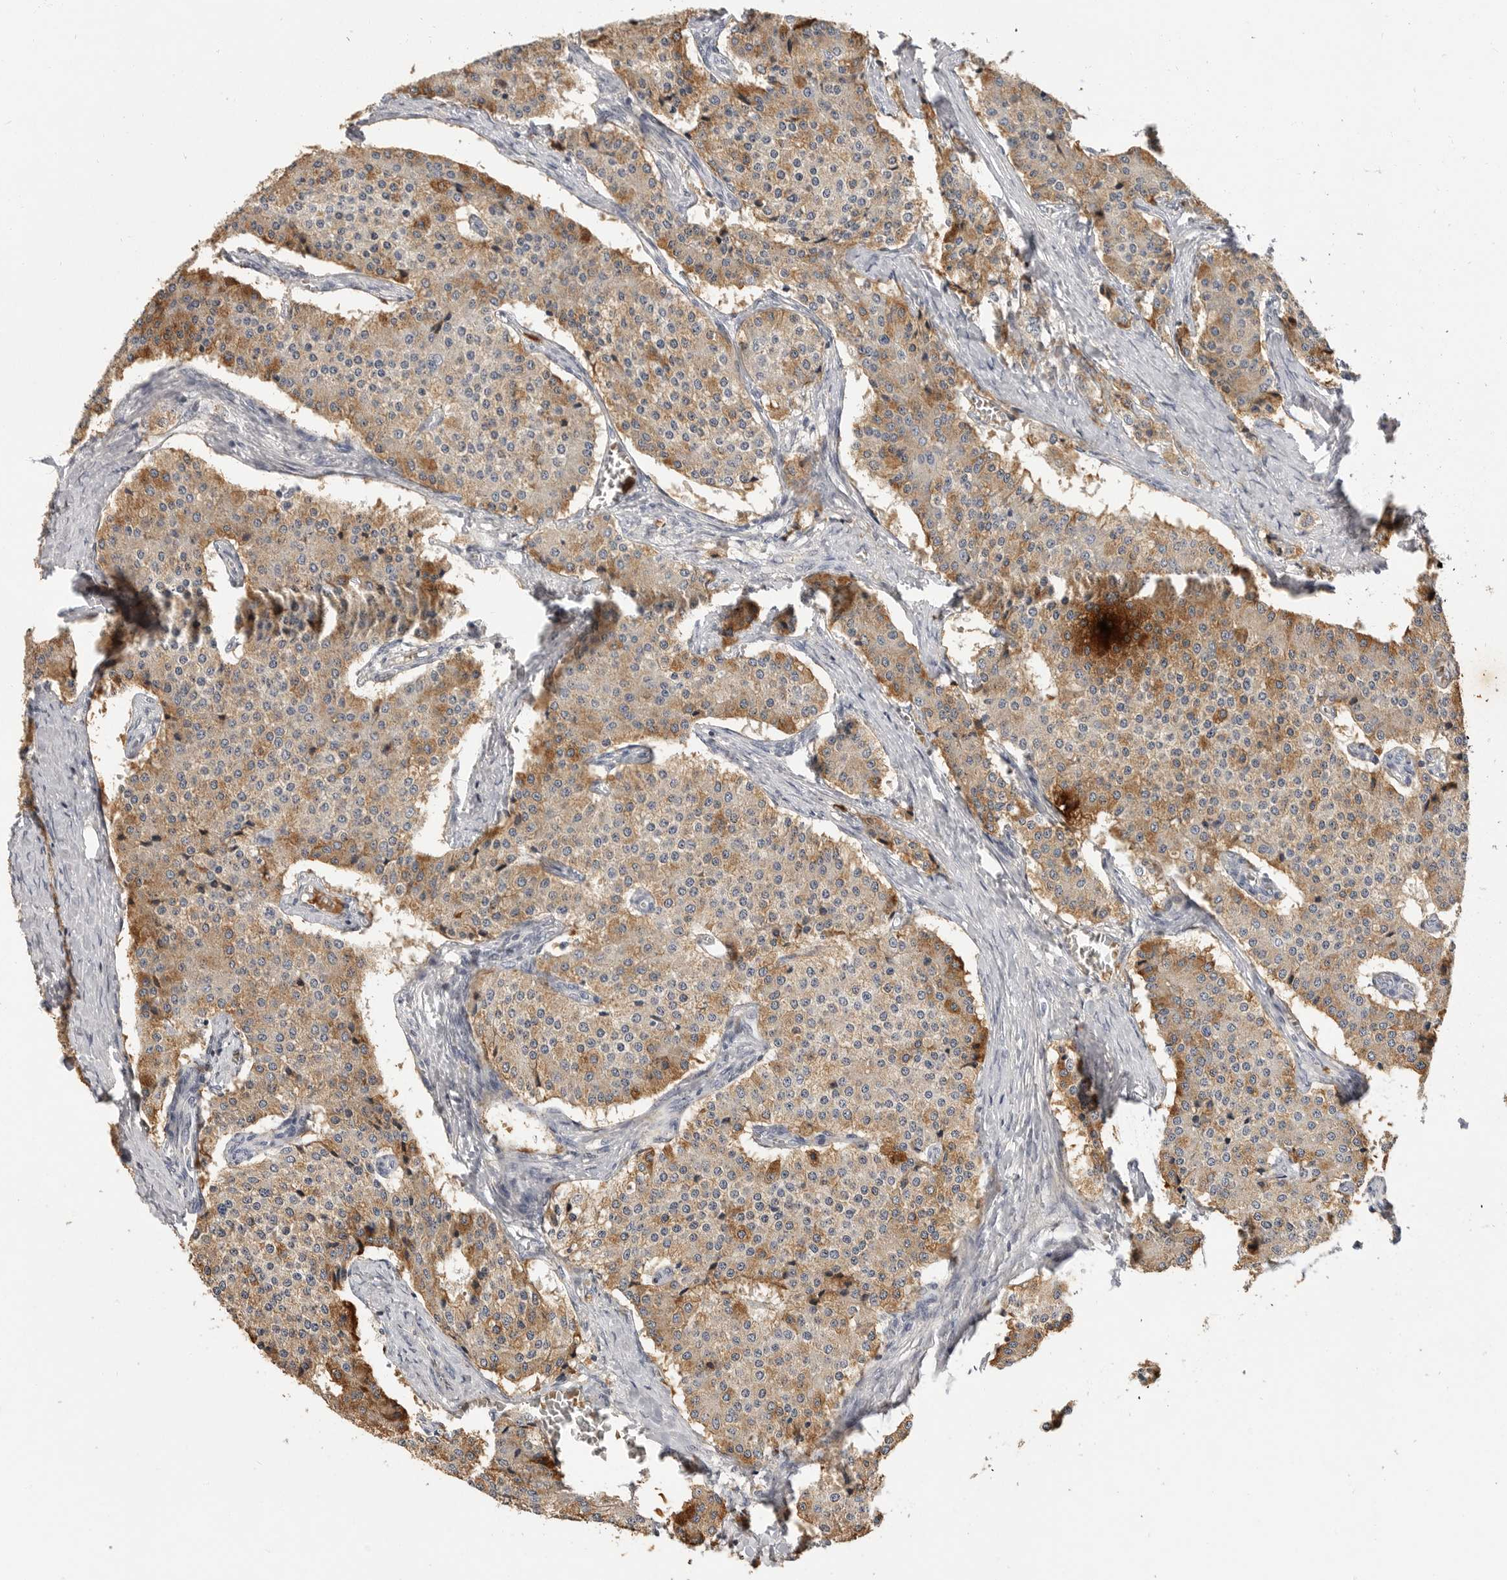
{"staining": {"intensity": "moderate", "quantity": ">75%", "location": "cytoplasmic/membranous"}, "tissue": "carcinoid", "cell_type": "Tumor cells", "image_type": "cancer", "snomed": [{"axis": "morphology", "description": "Carcinoid, malignant, NOS"}, {"axis": "topography", "description": "Colon"}], "caption": "Immunohistochemical staining of human carcinoid shows moderate cytoplasmic/membranous protein positivity in approximately >75% of tumor cells.", "gene": "LTBR", "patient": {"sex": "female", "age": 52}}